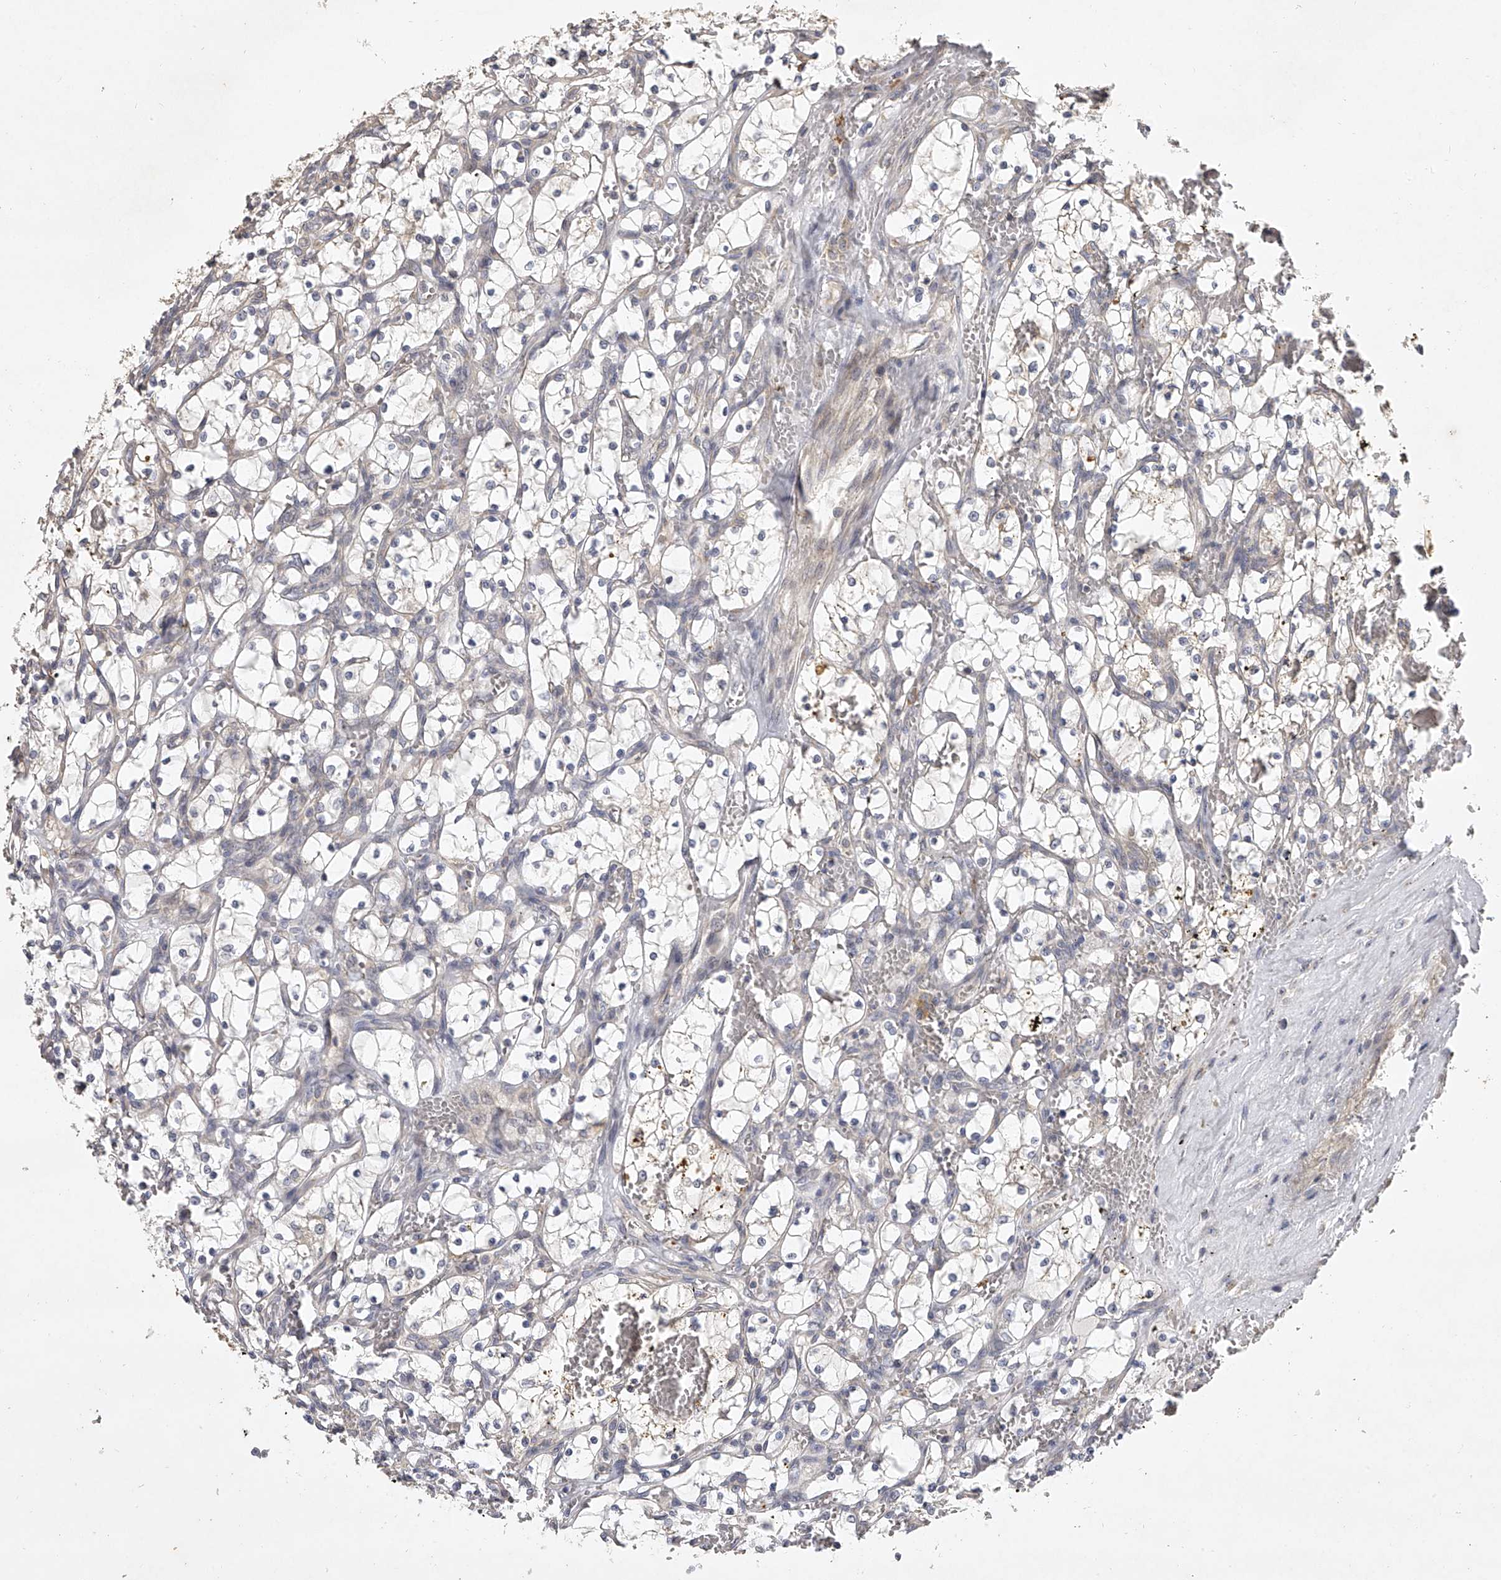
{"staining": {"intensity": "negative", "quantity": "none", "location": "none"}, "tissue": "renal cancer", "cell_type": "Tumor cells", "image_type": "cancer", "snomed": [{"axis": "morphology", "description": "Adenocarcinoma, NOS"}, {"axis": "topography", "description": "Kidney"}], "caption": "Image shows no significant protein expression in tumor cells of adenocarcinoma (renal). (DAB immunohistochemistry (IHC) with hematoxylin counter stain).", "gene": "DOCK9", "patient": {"sex": "female", "age": 69}}